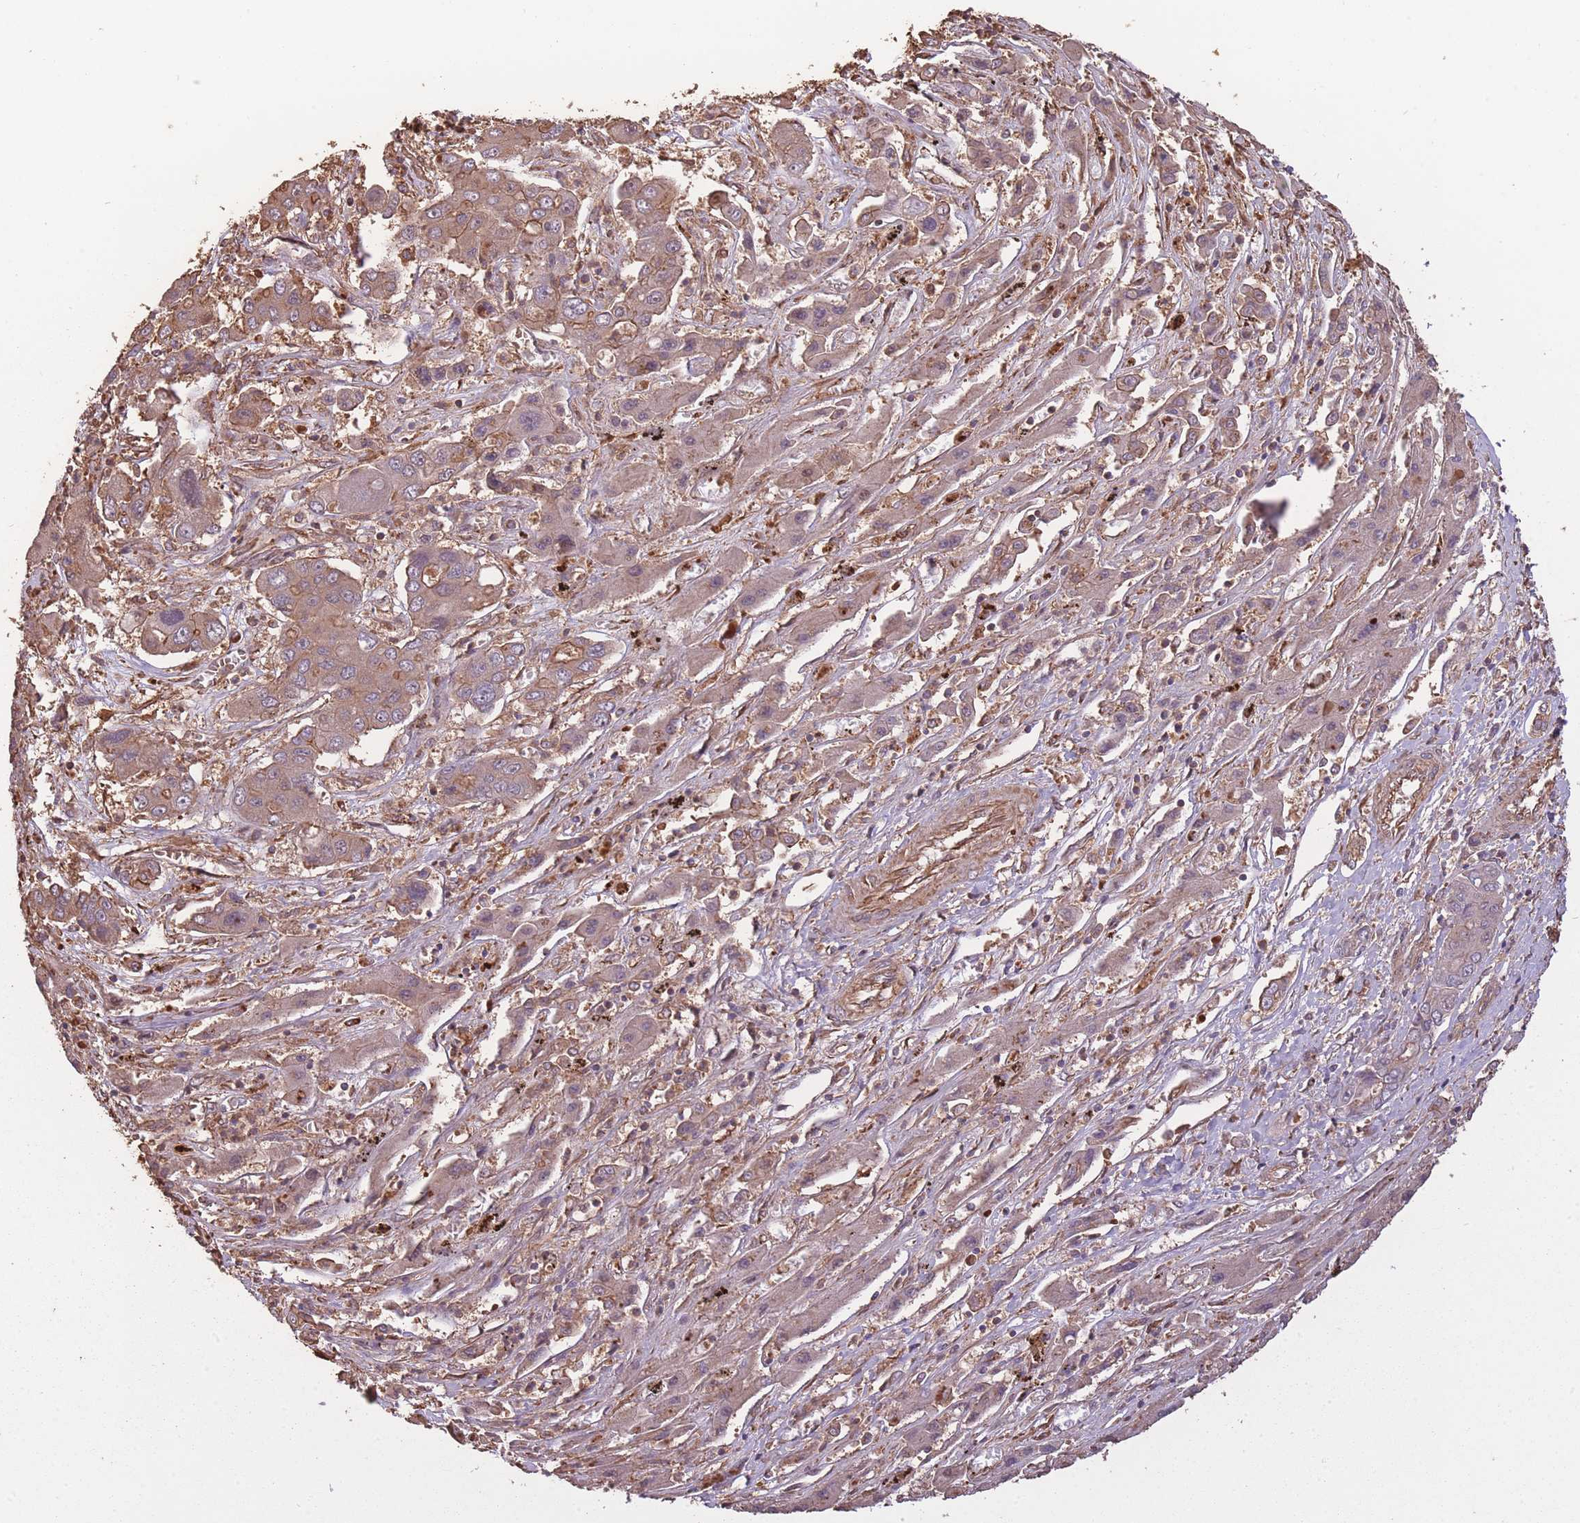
{"staining": {"intensity": "moderate", "quantity": "<25%", "location": "cytoplasmic/membranous"}, "tissue": "liver cancer", "cell_type": "Tumor cells", "image_type": "cancer", "snomed": [{"axis": "morphology", "description": "Cholangiocarcinoma"}, {"axis": "topography", "description": "Liver"}], "caption": "Protein expression by immunohistochemistry (IHC) reveals moderate cytoplasmic/membranous positivity in approximately <25% of tumor cells in liver cholangiocarcinoma. (brown staining indicates protein expression, while blue staining denotes nuclei).", "gene": "ARMH3", "patient": {"sex": "male", "age": 67}}